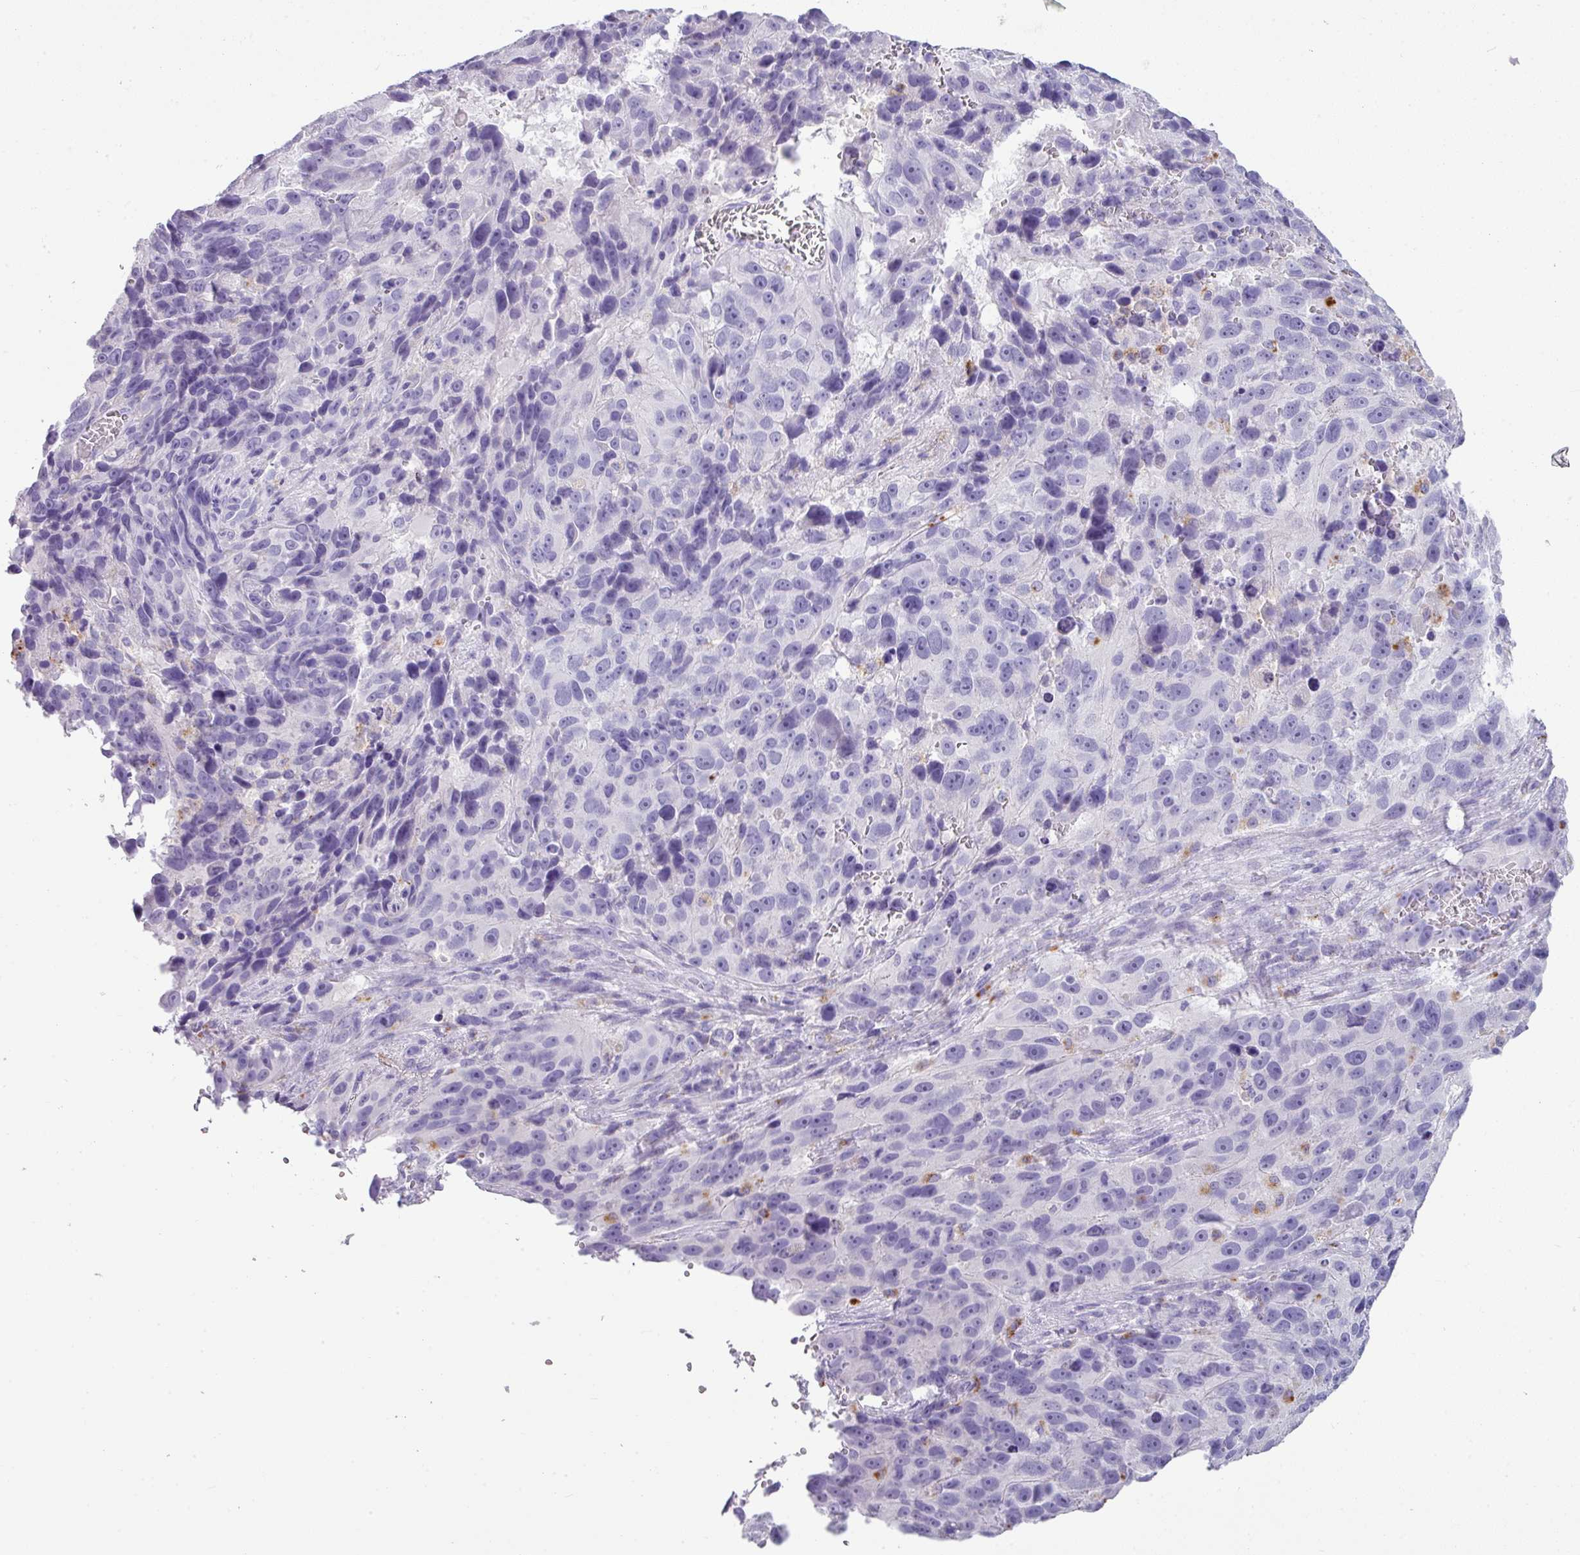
{"staining": {"intensity": "negative", "quantity": "none", "location": "none"}, "tissue": "melanoma", "cell_type": "Tumor cells", "image_type": "cancer", "snomed": [{"axis": "morphology", "description": "Malignant melanoma, NOS"}, {"axis": "topography", "description": "Skin"}], "caption": "This is a micrograph of immunohistochemistry (IHC) staining of melanoma, which shows no staining in tumor cells.", "gene": "ZNF568", "patient": {"sex": "male", "age": 84}}